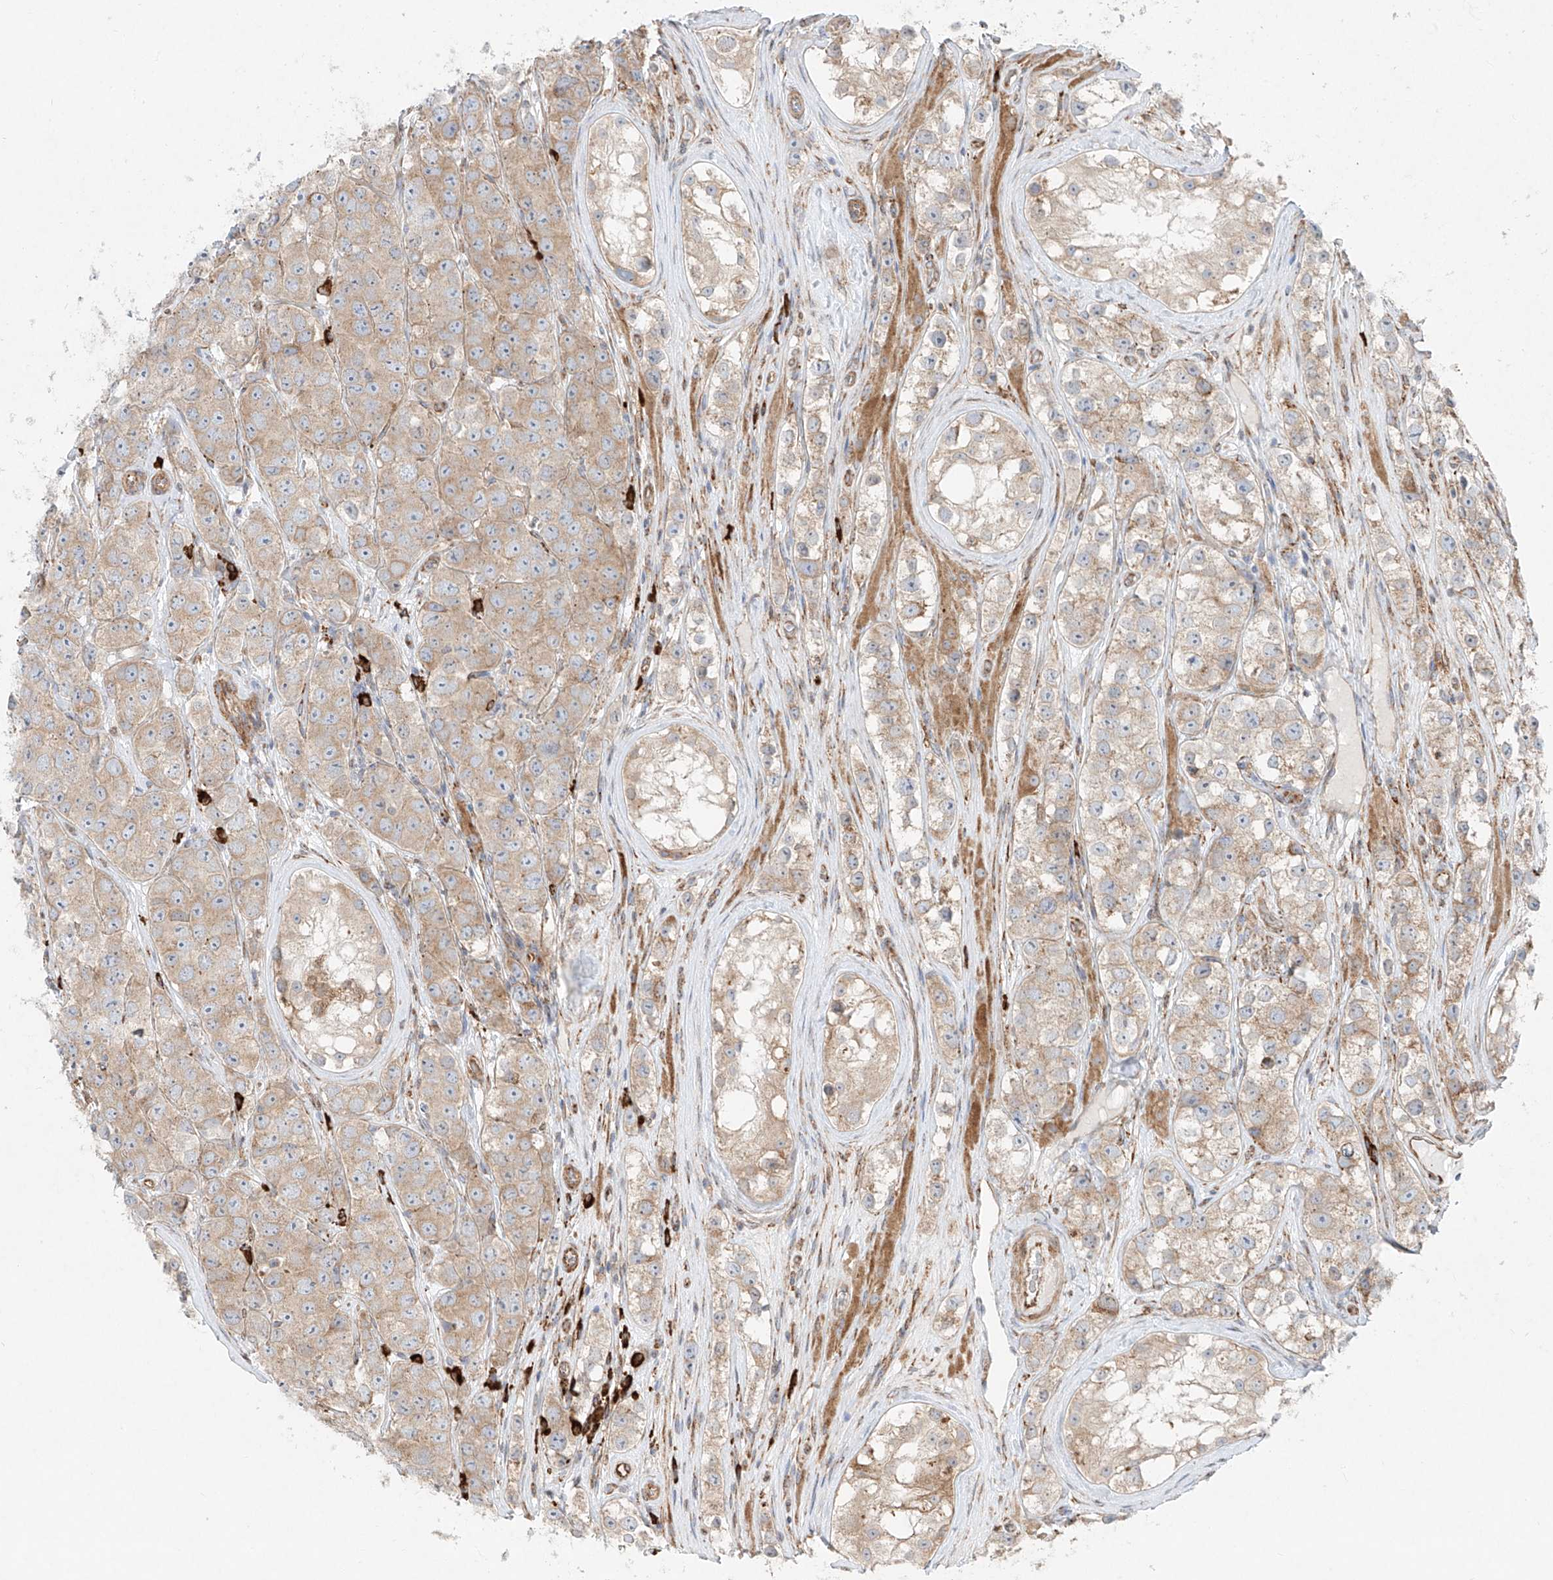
{"staining": {"intensity": "weak", "quantity": ">75%", "location": "cytoplasmic/membranous"}, "tissue": "testis cancer", "cell_type": "Tumor cells", "image_type": "cancer", "snomed": [{"axis": "morphology", "description": "Seminoma, NOS"}, {"axis": "topography", "description": "Testis"}], "caption": "Brown immunohistochemical staining in human seminoma (testis) reveals weak cytoplasmic/membranous staining in about >75% of tumor cells.", "gene": "EIPR1", "patient": {"sex": "male", "age": 28}}